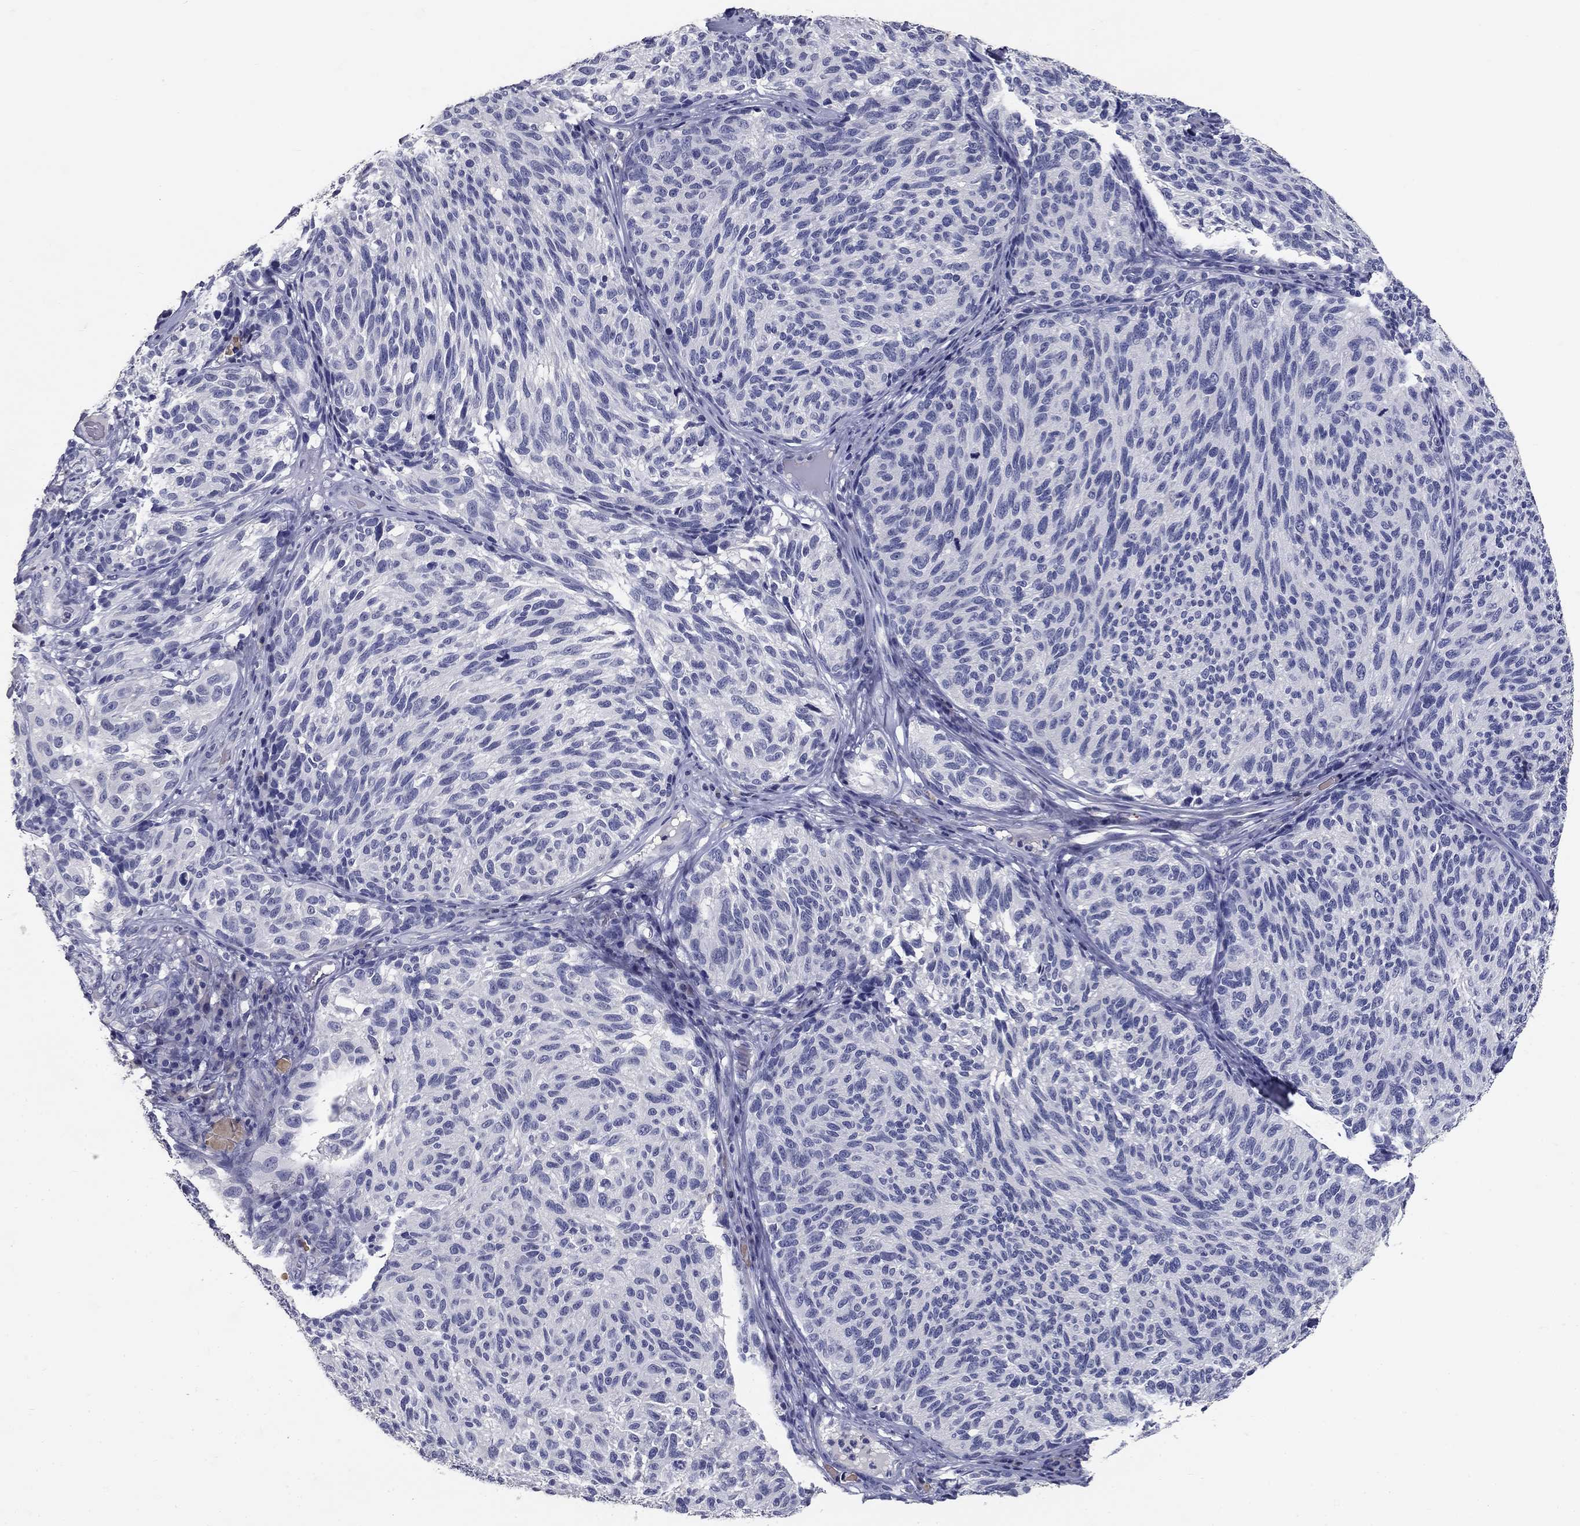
{"staining": {"intensity": "negative", "quantity": "none", "location": "none"}, "tissue": "melanoma", "cell_type": "Tumor cells", "image_type": "cancer", "snomed": [{"axis": "morphology", "description": "Malignant melanoma, NOS"}, {"axis": "topography", "description": "Skin"}], "caption": "This is an IHC micrograph of human malignant melanoma. There is no expression in tumor cells.", "gene": "POMC", "patient": {"sex": "female", "age": 73}}